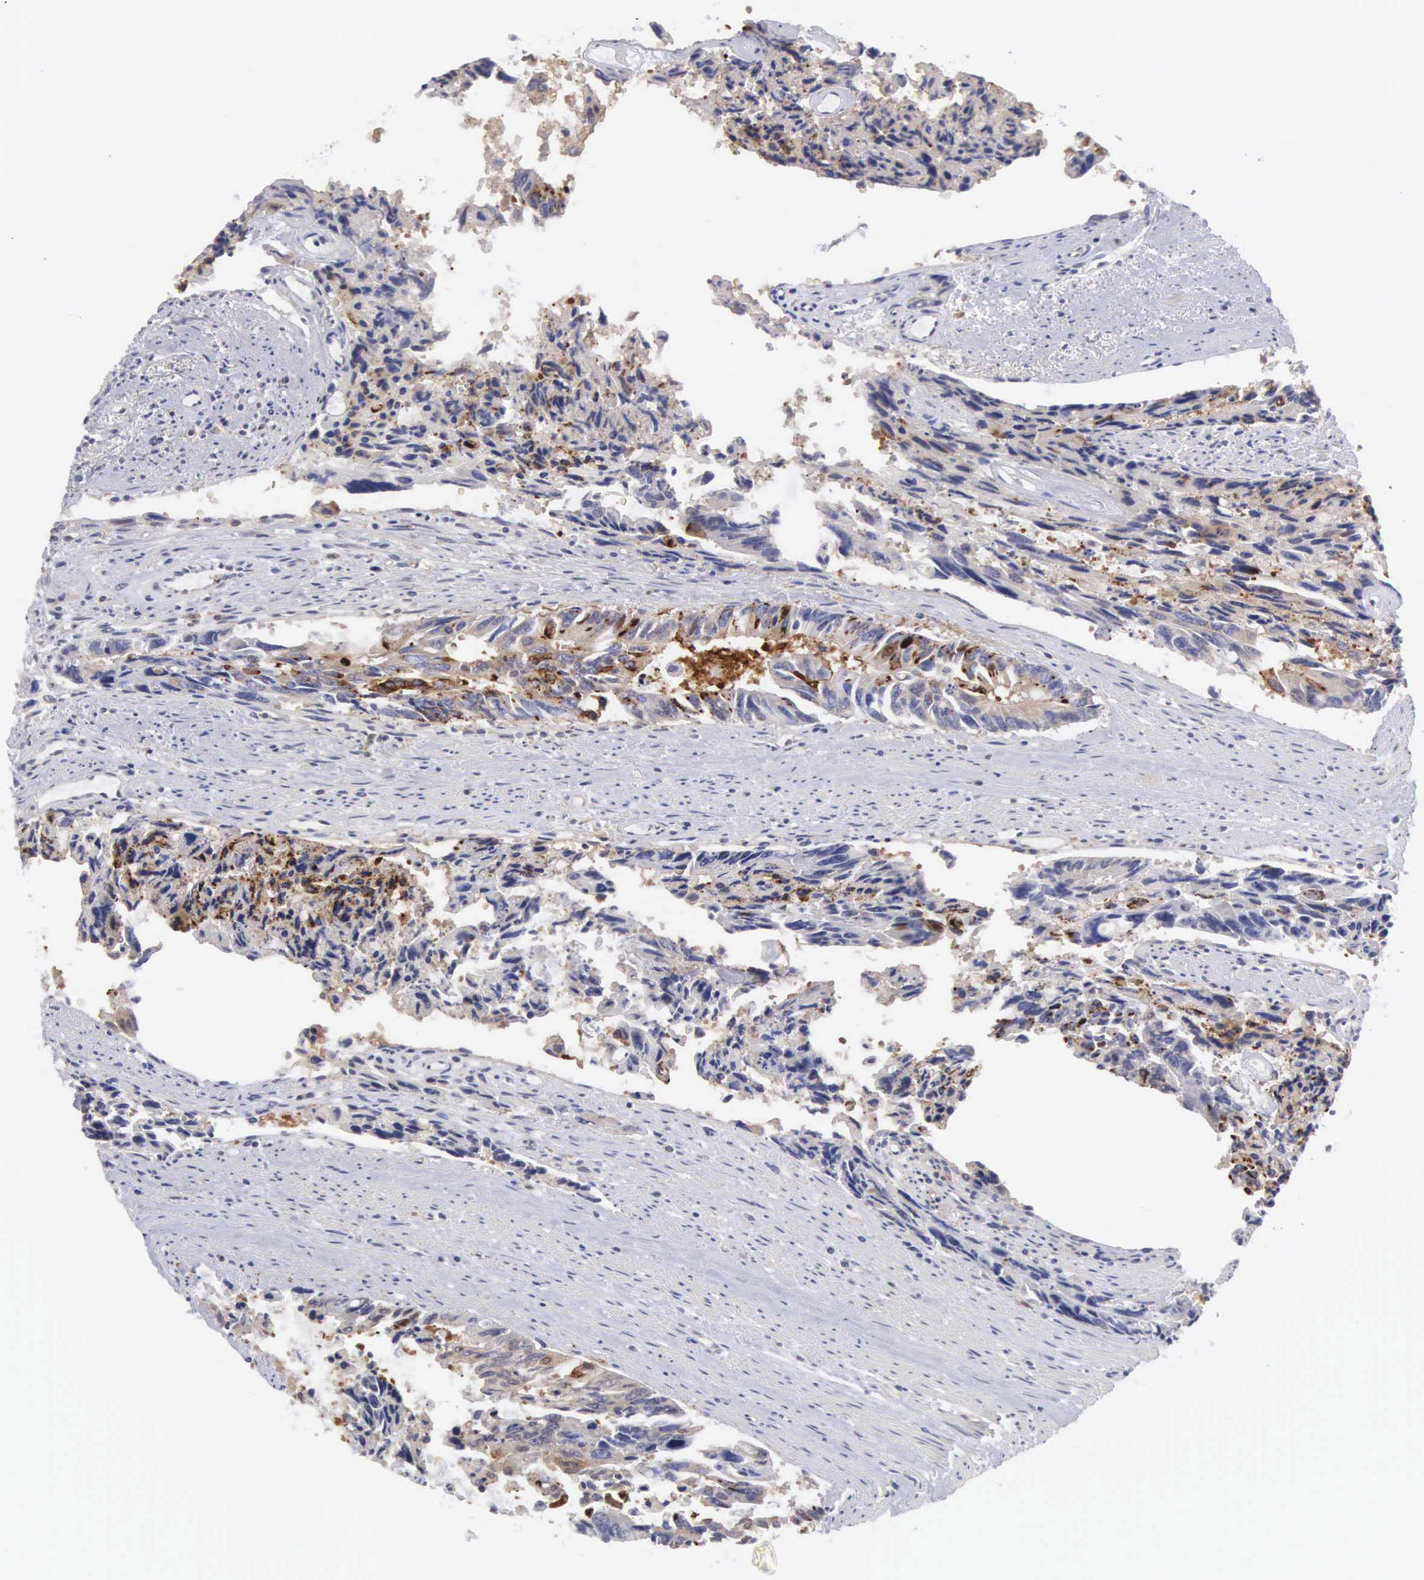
{"staining": {"intensity": "weak", "quantity": ">75%", "location": "cytoplasmic/membranous"}, "tissue": "colorectal cancer", "cell_type": "Tumor cells", "image_type": "cancer", "snomed": [{"axis": "morphology", "description": "Adenocarcinoma, NOS"}, {"axis": "topography", "description": "Rectum"}], "caption": "Protein analysis of adenocarcinoma (colorectal) tissue displays weak cytoplasmic/membranous expression in about >75% of tumor cells.", "gene": "GRIPAP1", "patient": {"sex": "male", "age": 76}}